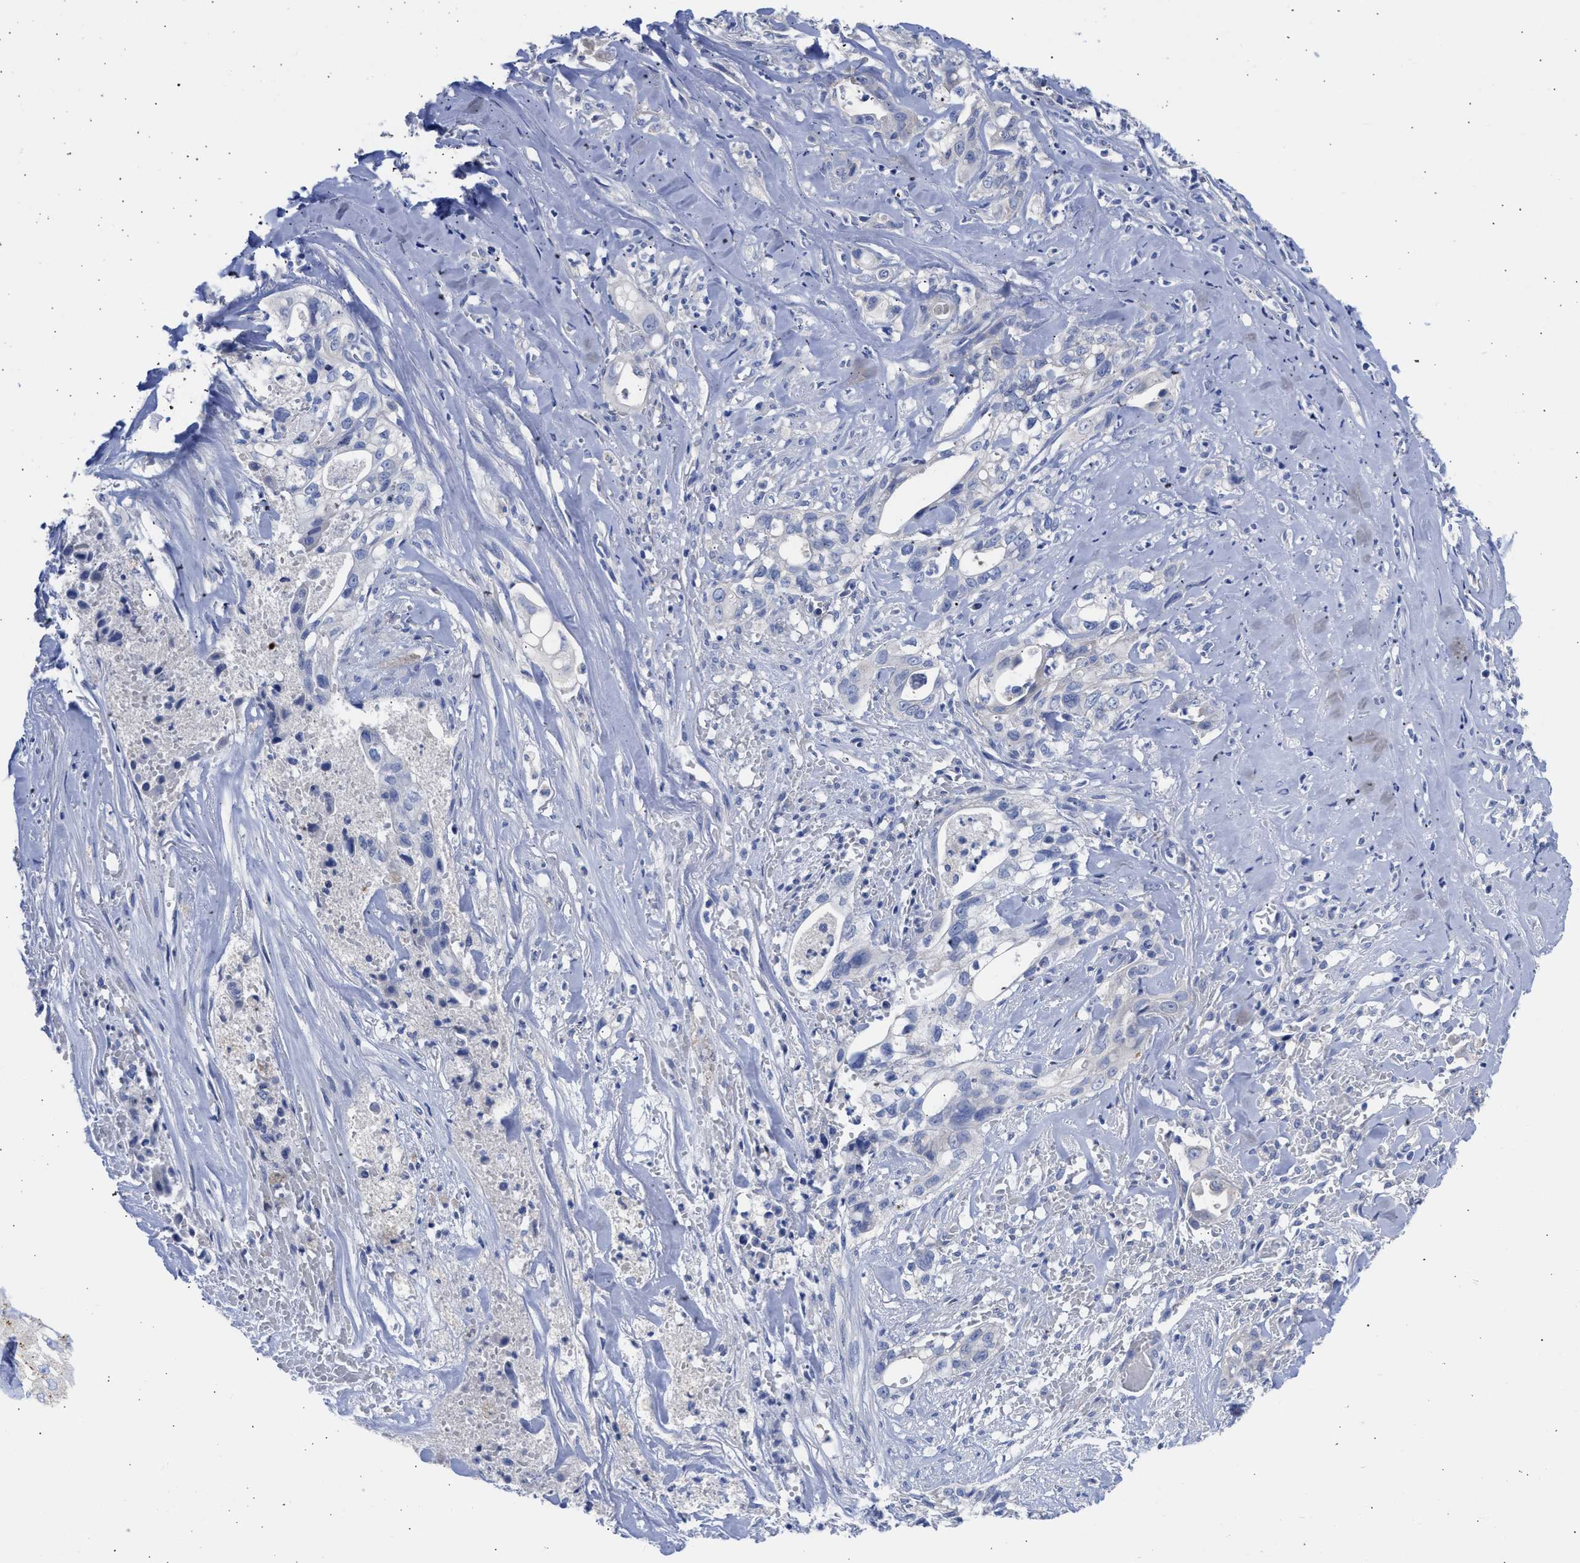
{"staining": {"intensity": "negative", "quantity": "none", "location": "none"}, "tissue": "liver cancer", "cell_type": "Tumor cells", "image_type": "cancer", "snomed": [{"axis": "morphology", "description": "Cholangiocarcinoma"}, {"axis": "topography", "description": "Liver"}], "caption": "High magnification brightfield microscopy of liver cancer stained with DAB (brown) and counterstained with hematoxylin (blue): tumor cells show no significant staining.", "gene": "RSPH1", "patient": {"sex": "female", "age": 70}}